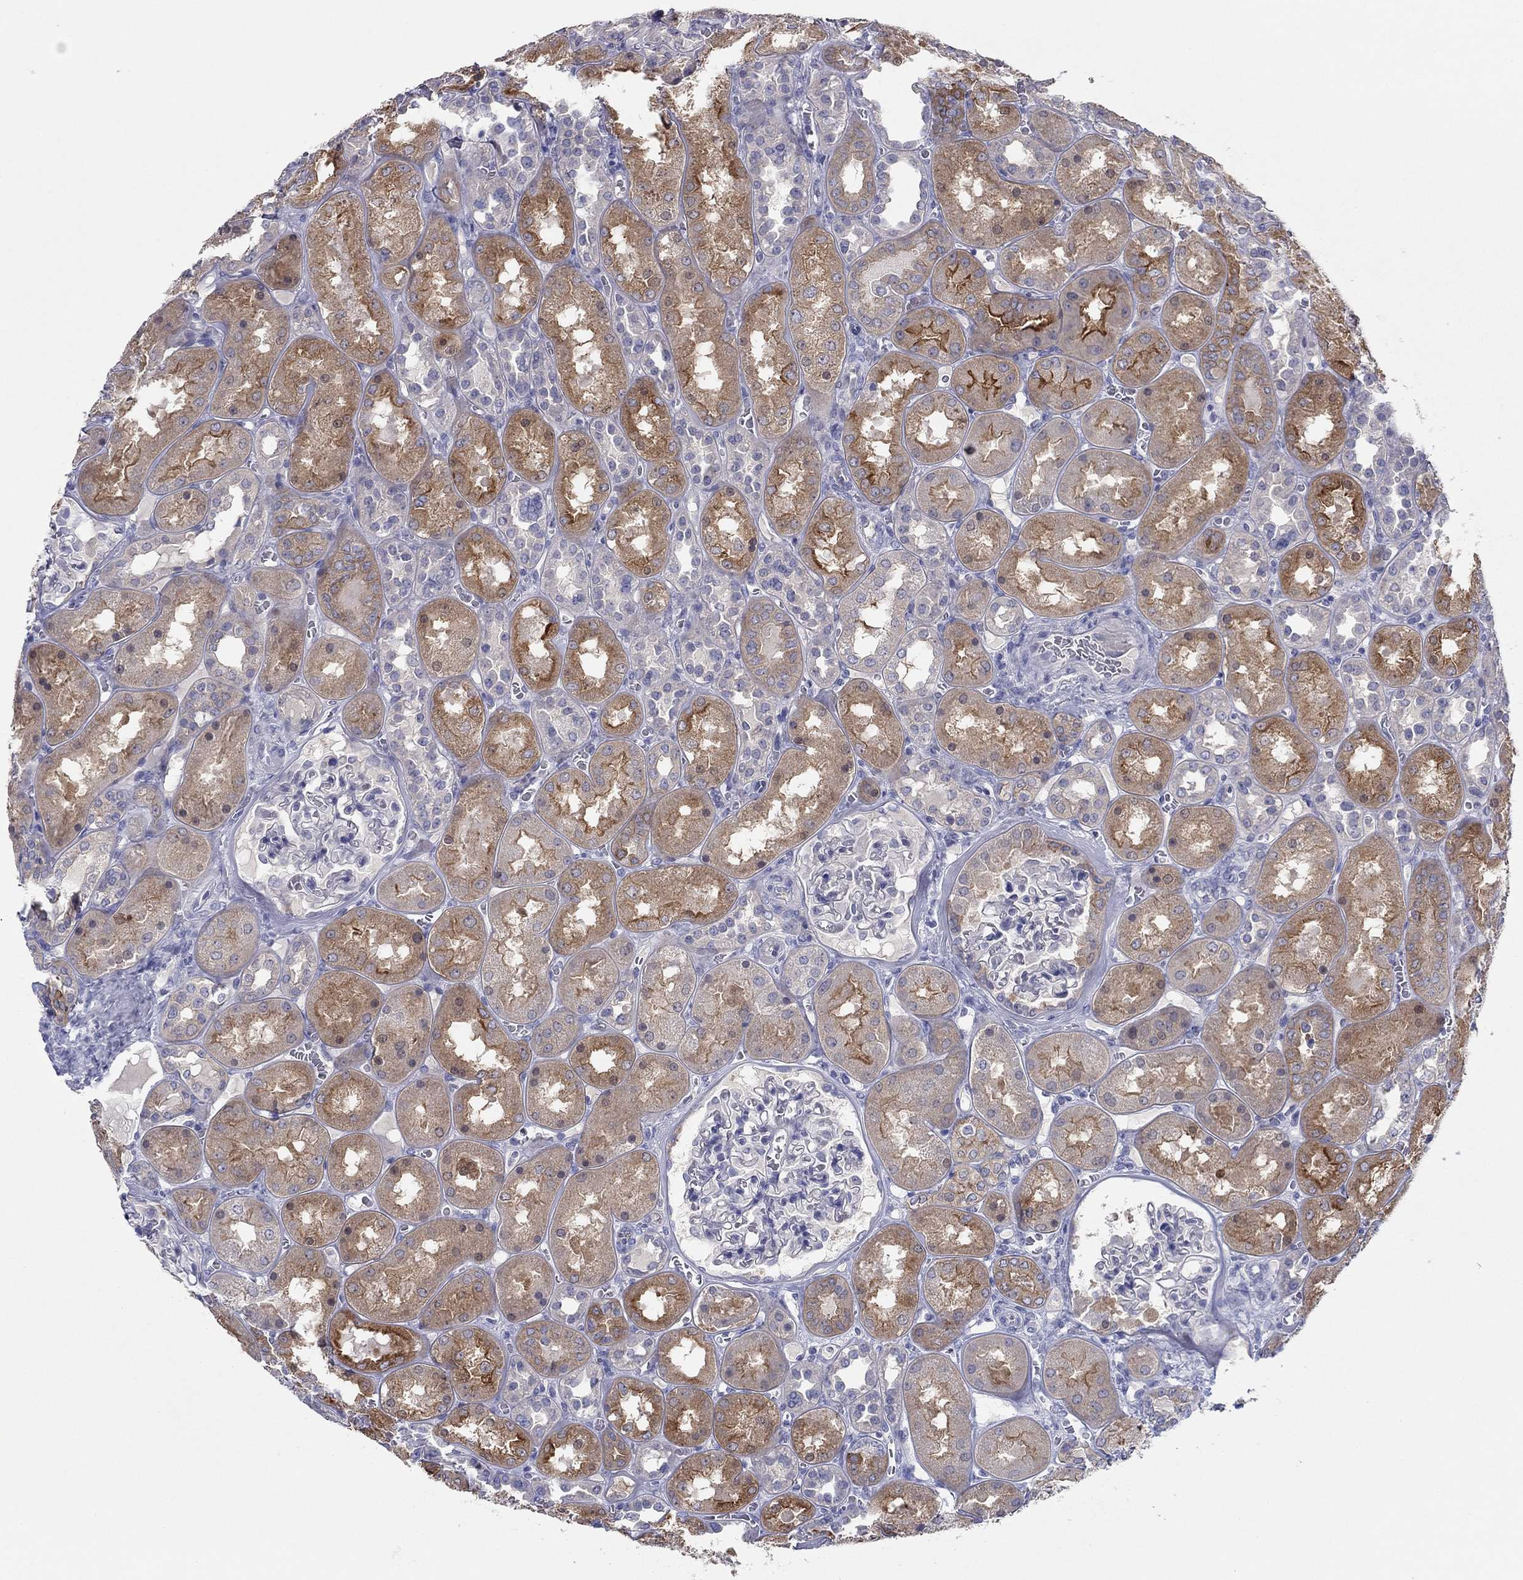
{"staining": {"intensity": "negative", "quantity": "none", "location": "none"}, "tissue": "kidney", "cell_type": "Cells in glomeruli", "image_type": "normal", "snomed": [{"axis": "morphology", "description": "Normal tissue, NOS"}, {"axis": "topography", "description": "Kidney"}], "caption": "Human kidney stained for a protein using IHC demonstrates no expression in cells in glomeruli.", "gene": "PLS1", "patient": {"sex": "male", "age": 73}}